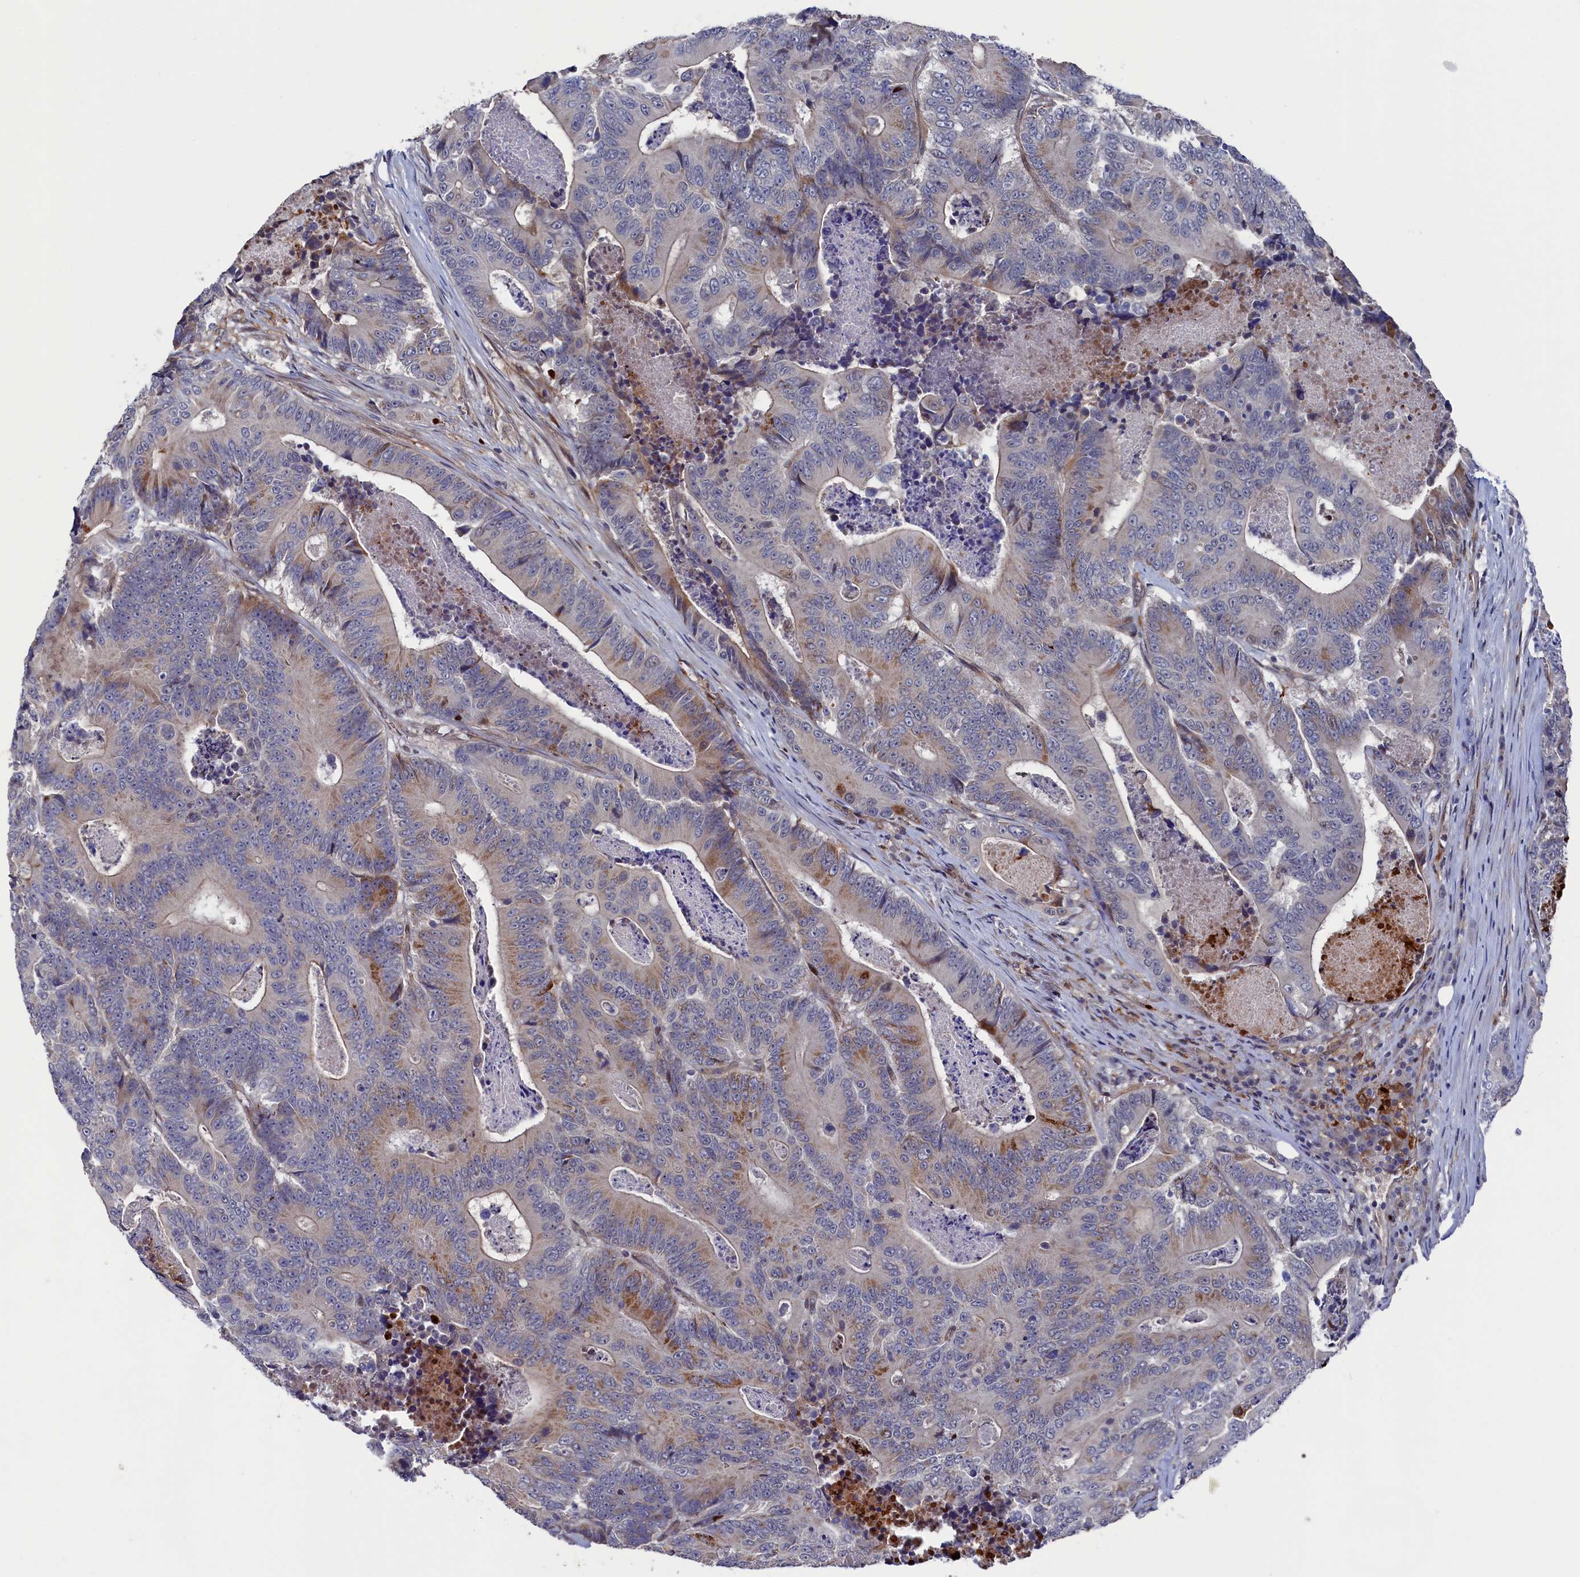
{"staining": {"intensity": "moderate", "quantity": "<25%", "location": "cytoplasmic/membranous"}, "tissue": "colorectal cancer", "cell_type": "Tumor cells", "image_type": "cancer", "snomed": [{"axis": "morphology", "description": "Adenocarcinoma, NOS"}, {"axis": "topography", "description": "Colon"}], "caption": "Immunohistochemistry (IHC) (DAB) staining of human adenocarcinoma (colorectal) shows moderate cytoplasmic/membranous protein staining in about <25% of tumor cells.", "gene": "ZNF891", "patient": {"sex": "male", "age": 83}}